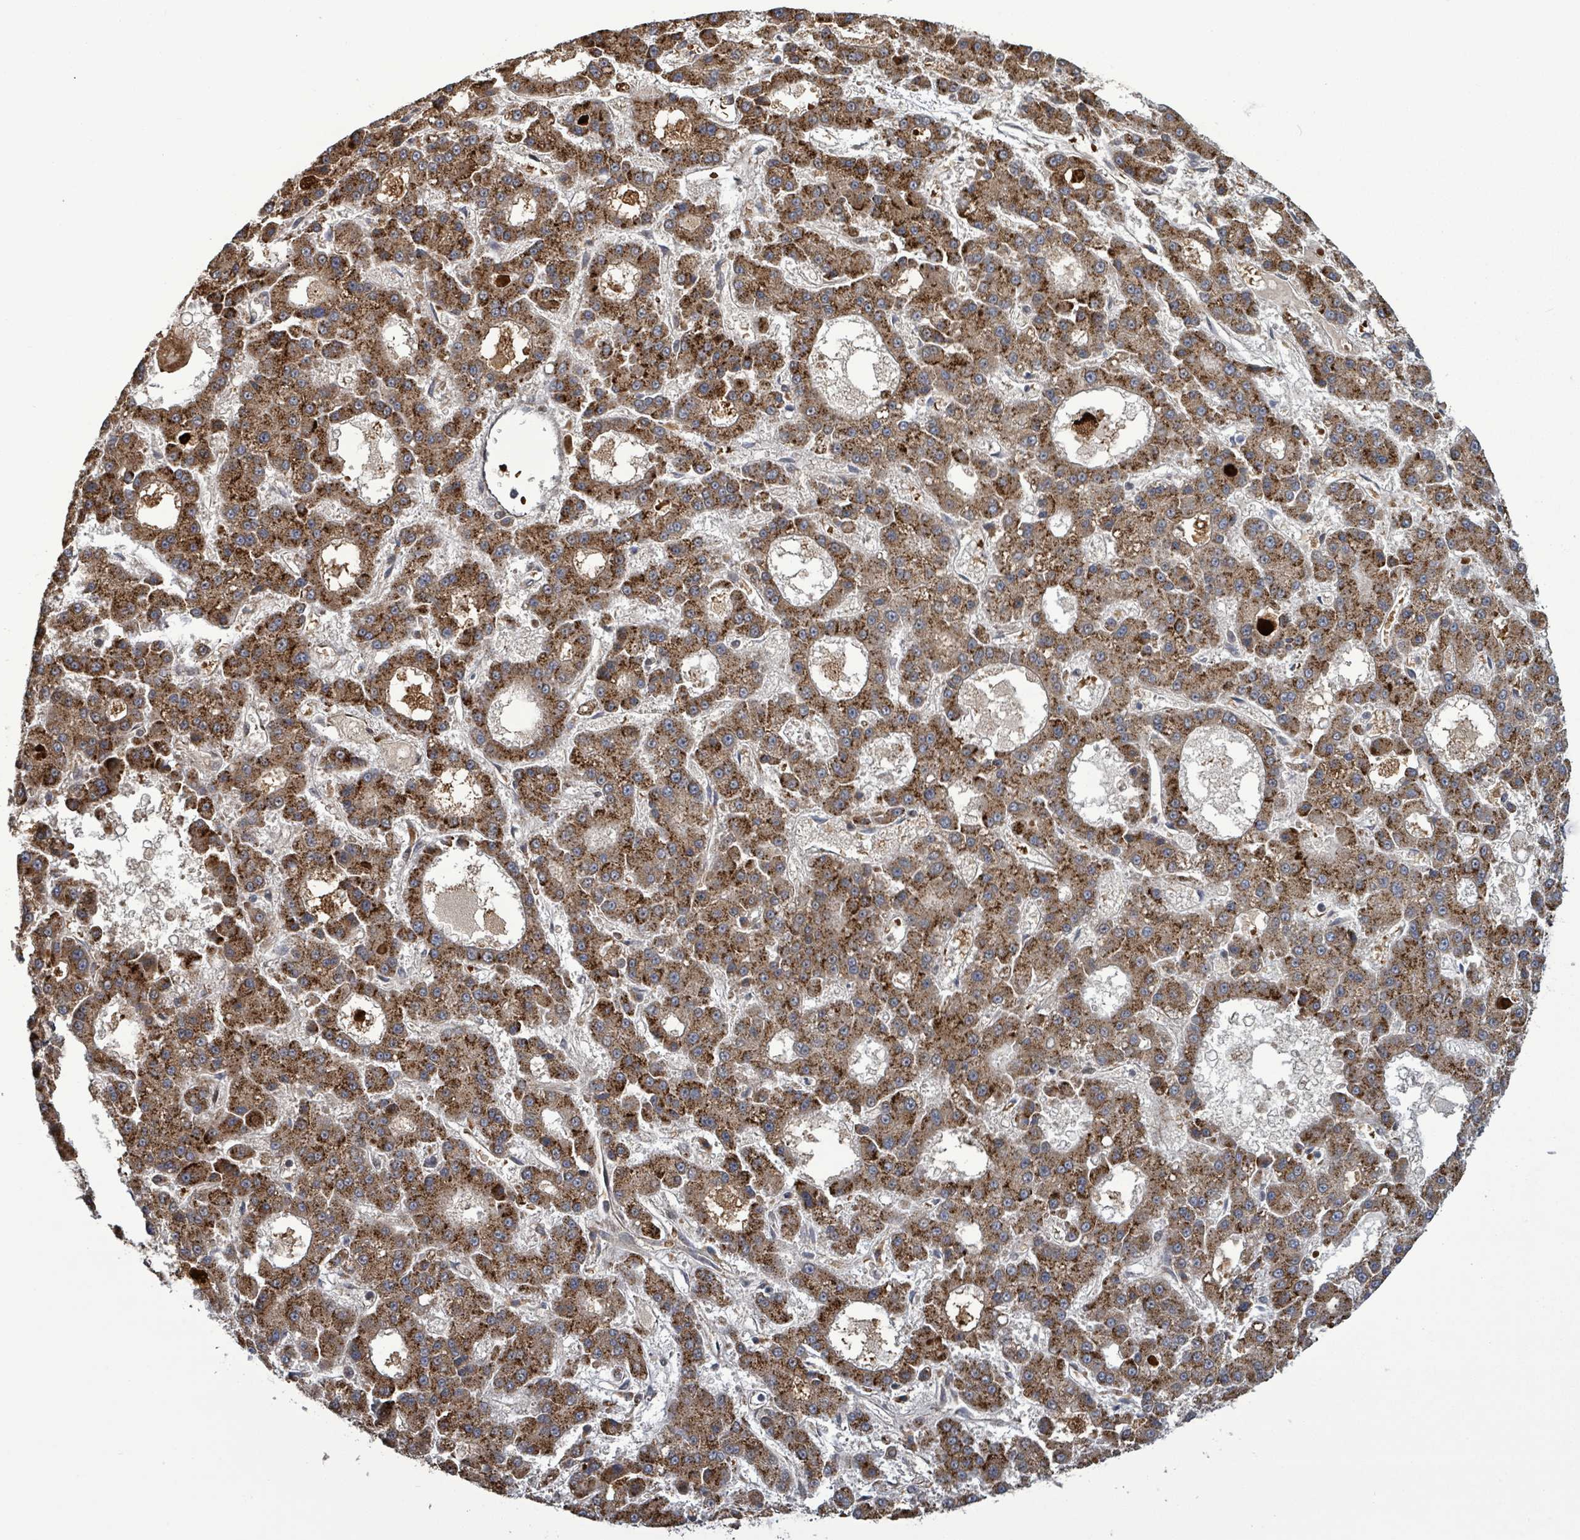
{"staining": {"intensity": "moderate", "quantity": ">75%", "location": "cytoplasmic/membranous"}, "tissue": "liver cancer", "cell_type": "Tumor cells", "image_type": "cancer", "snomed": [{"axis": "morphology", "description": "Carcinoma, Hepatocellular, NOS"}, {"axis": "topography", "description": "Liver"}], "caption": "Tumor cells demonstrate moderate cytoplasmic/membranous positivity in approximately >75% of cells in liver cancer (hepatocellular carcinoma). Ihc stains the protein of interest in brown and the nuclei are stained blue.", "gene": "PATZ1", "patient": {"sex": "male", "age": 70}}